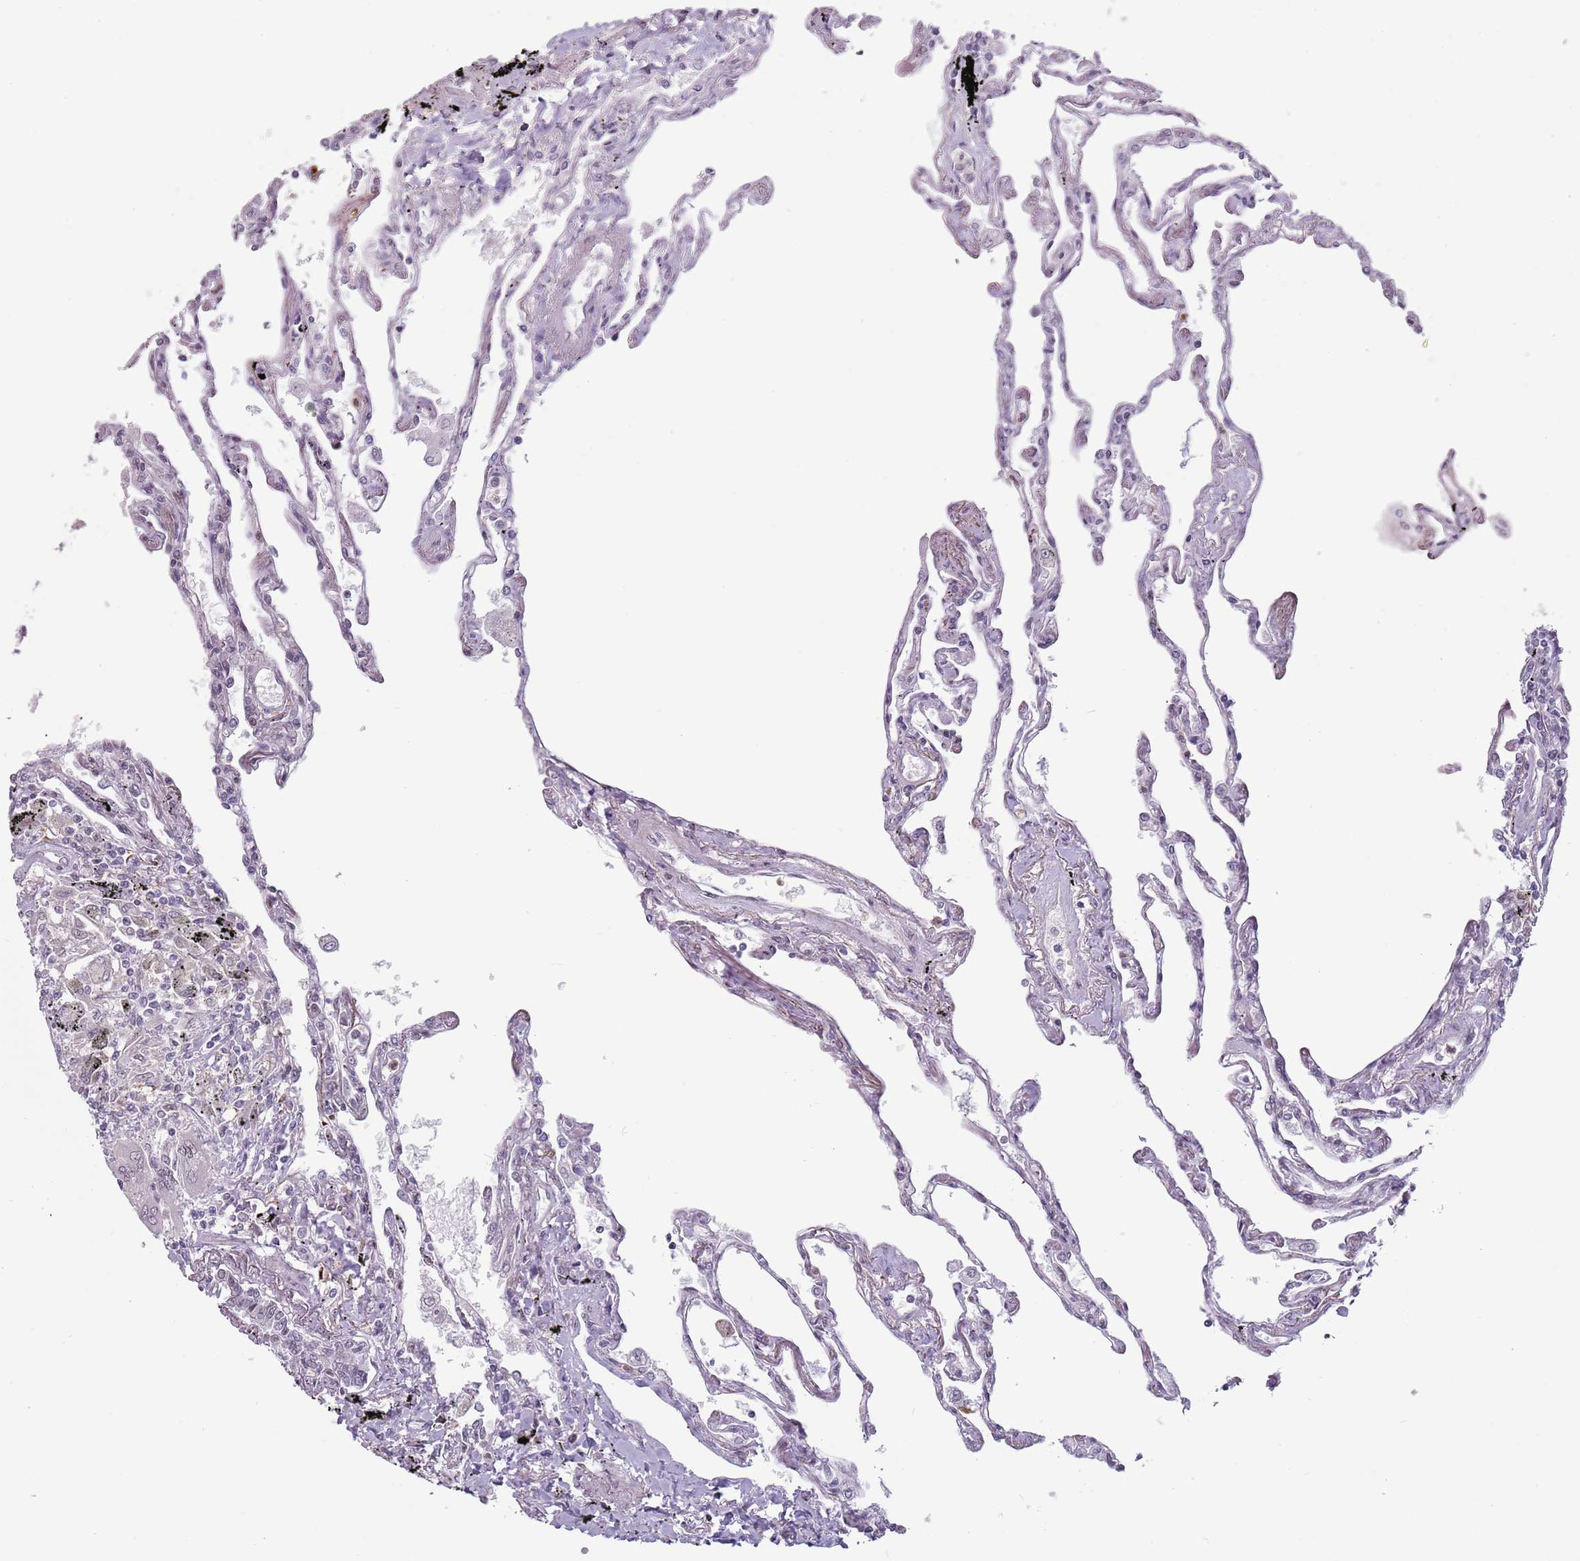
{"staining": {"intensity": "weak", "quantity": "<25%", "location": "nuclear"}, "tissue": "lung", "cell_type": "Alveolar cells", "image_type": "normal", "snomed": [{"axis": "morphology", "description": "Normal tissue, NOS"}, {"axis": "topography", "description": "Lung"}], "caption": "Alveolar cells are negative for brown protein staining in benign lung. (DAB immunohistochemistry (IHC) with hematoxylin counter stain).", "gene": "REXO4", "patient": {"sex": "female", "age": 67}}